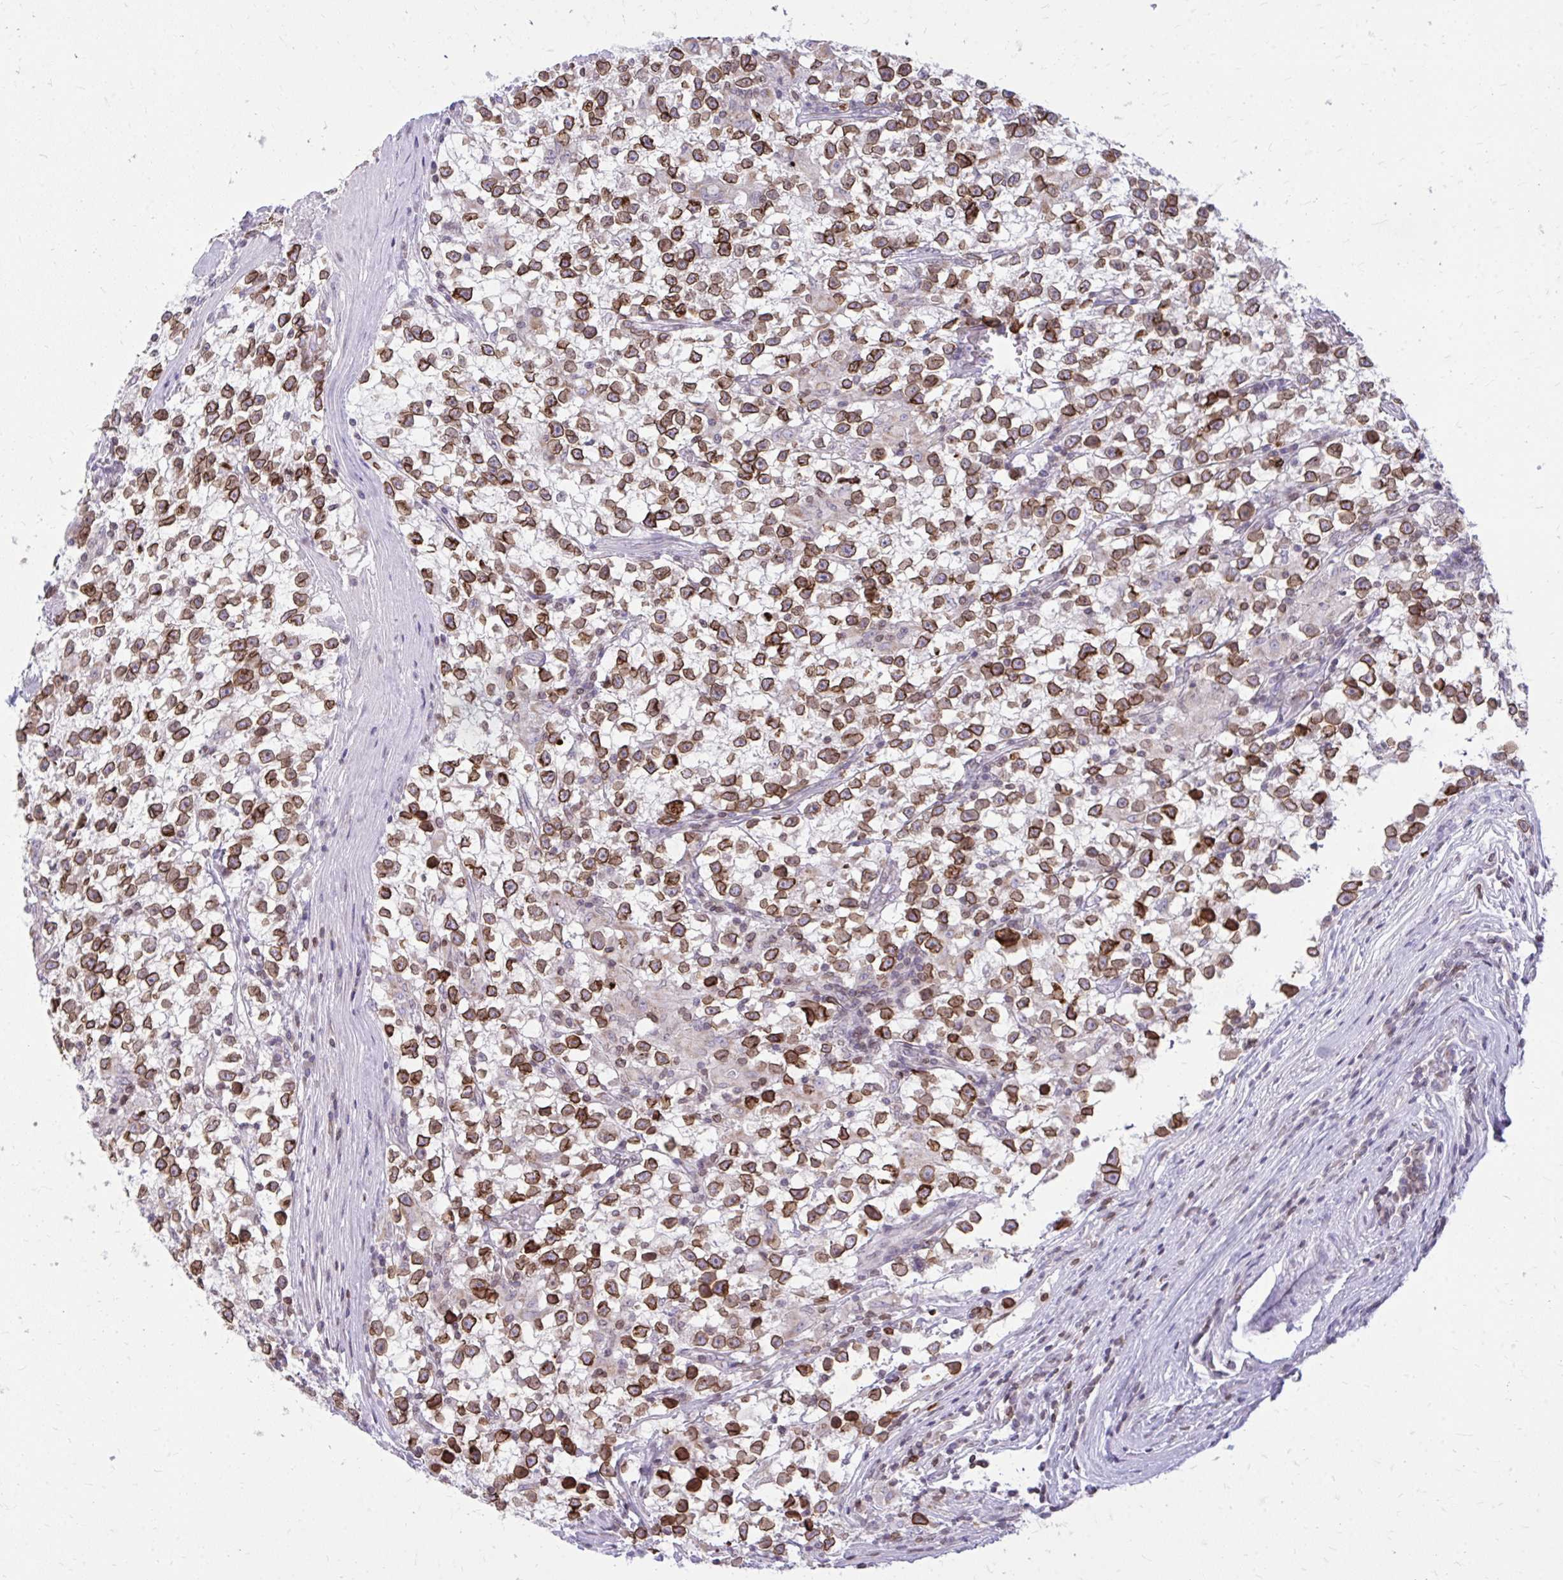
{"staining": {"intensity": "strong", "quantity": "25%-75%", "location": "cytoplasmic/membranous,nuclear"}, "tissue": "testis cancer", "cell_type": "Tumor cells", "image_type": "cancer", "snomed": [{"axis": "morphology", "description": "Seminoma, NOS"}, {"axis": "topography", "description": "Testis"}], "caption": "This micrograph exhibits immunohistochemistry (IHC) staining of human testis cancer, with high strong cytoplasmic/membranous and nuclear positivity in about 25%-75% of tumor cells.", "gene": "RPS6KA2", "patient": {"sex": "male", "age": 31}}